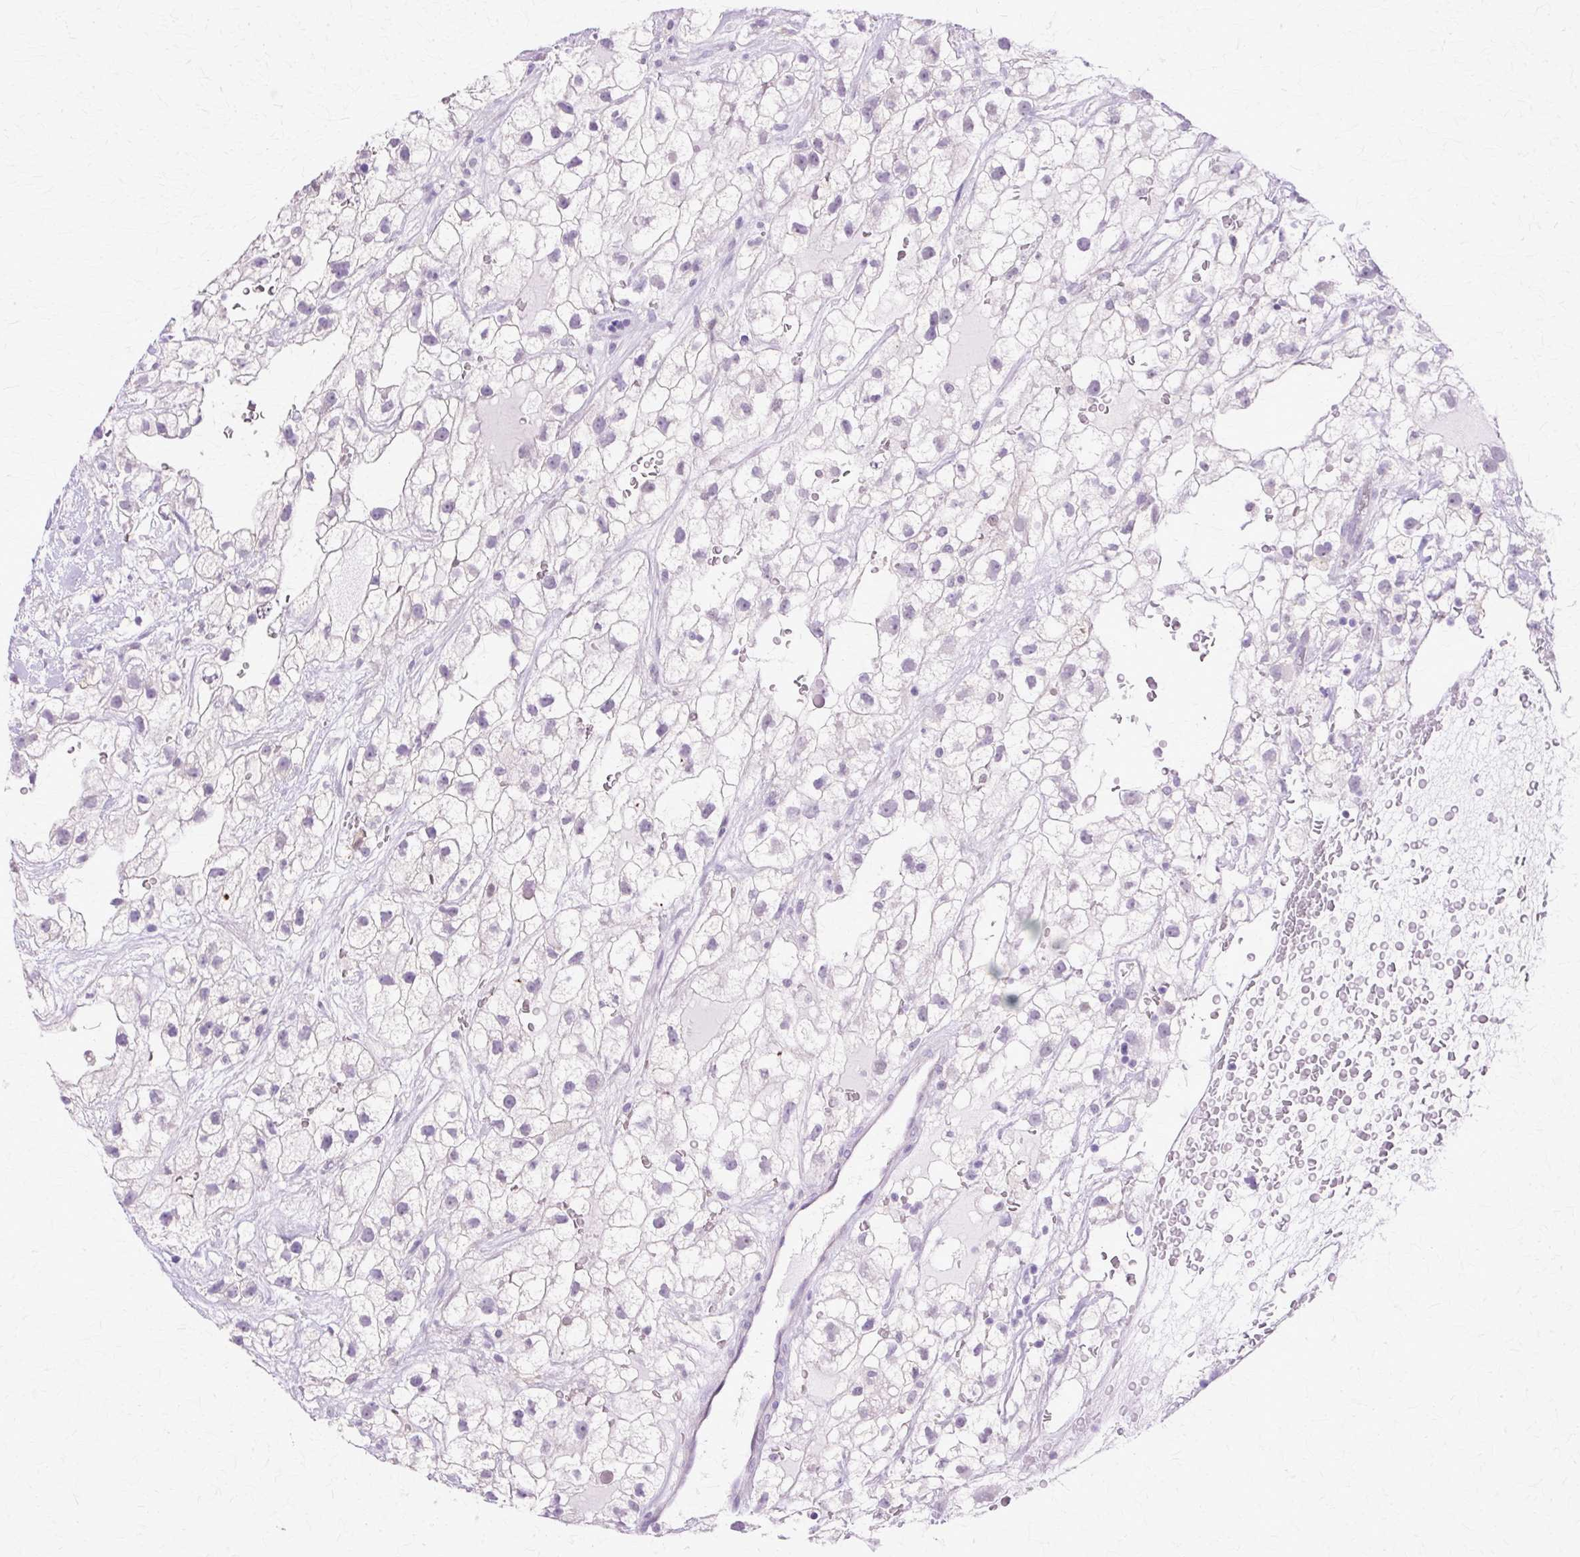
{"staining": {"intensity": "negative", "quantity": "none", "location": "none"}, "tissue": "renal cancer", "cell_type": "Tumor cells", "image_type": "cancer", "snomed": [{"axis": "morphology", "description": "Adenocarcinoma, NOS"}, {"axis": "topography", "description": "Kidney"}], "caption": "The micrograph shows no staining of tumor cells in renal cancer. (DAB immunohistochemistry (IHC) with hematoxylin counter stain).", "gene": "HSPA8", "patient": {"sex": "male", "age": 59}}